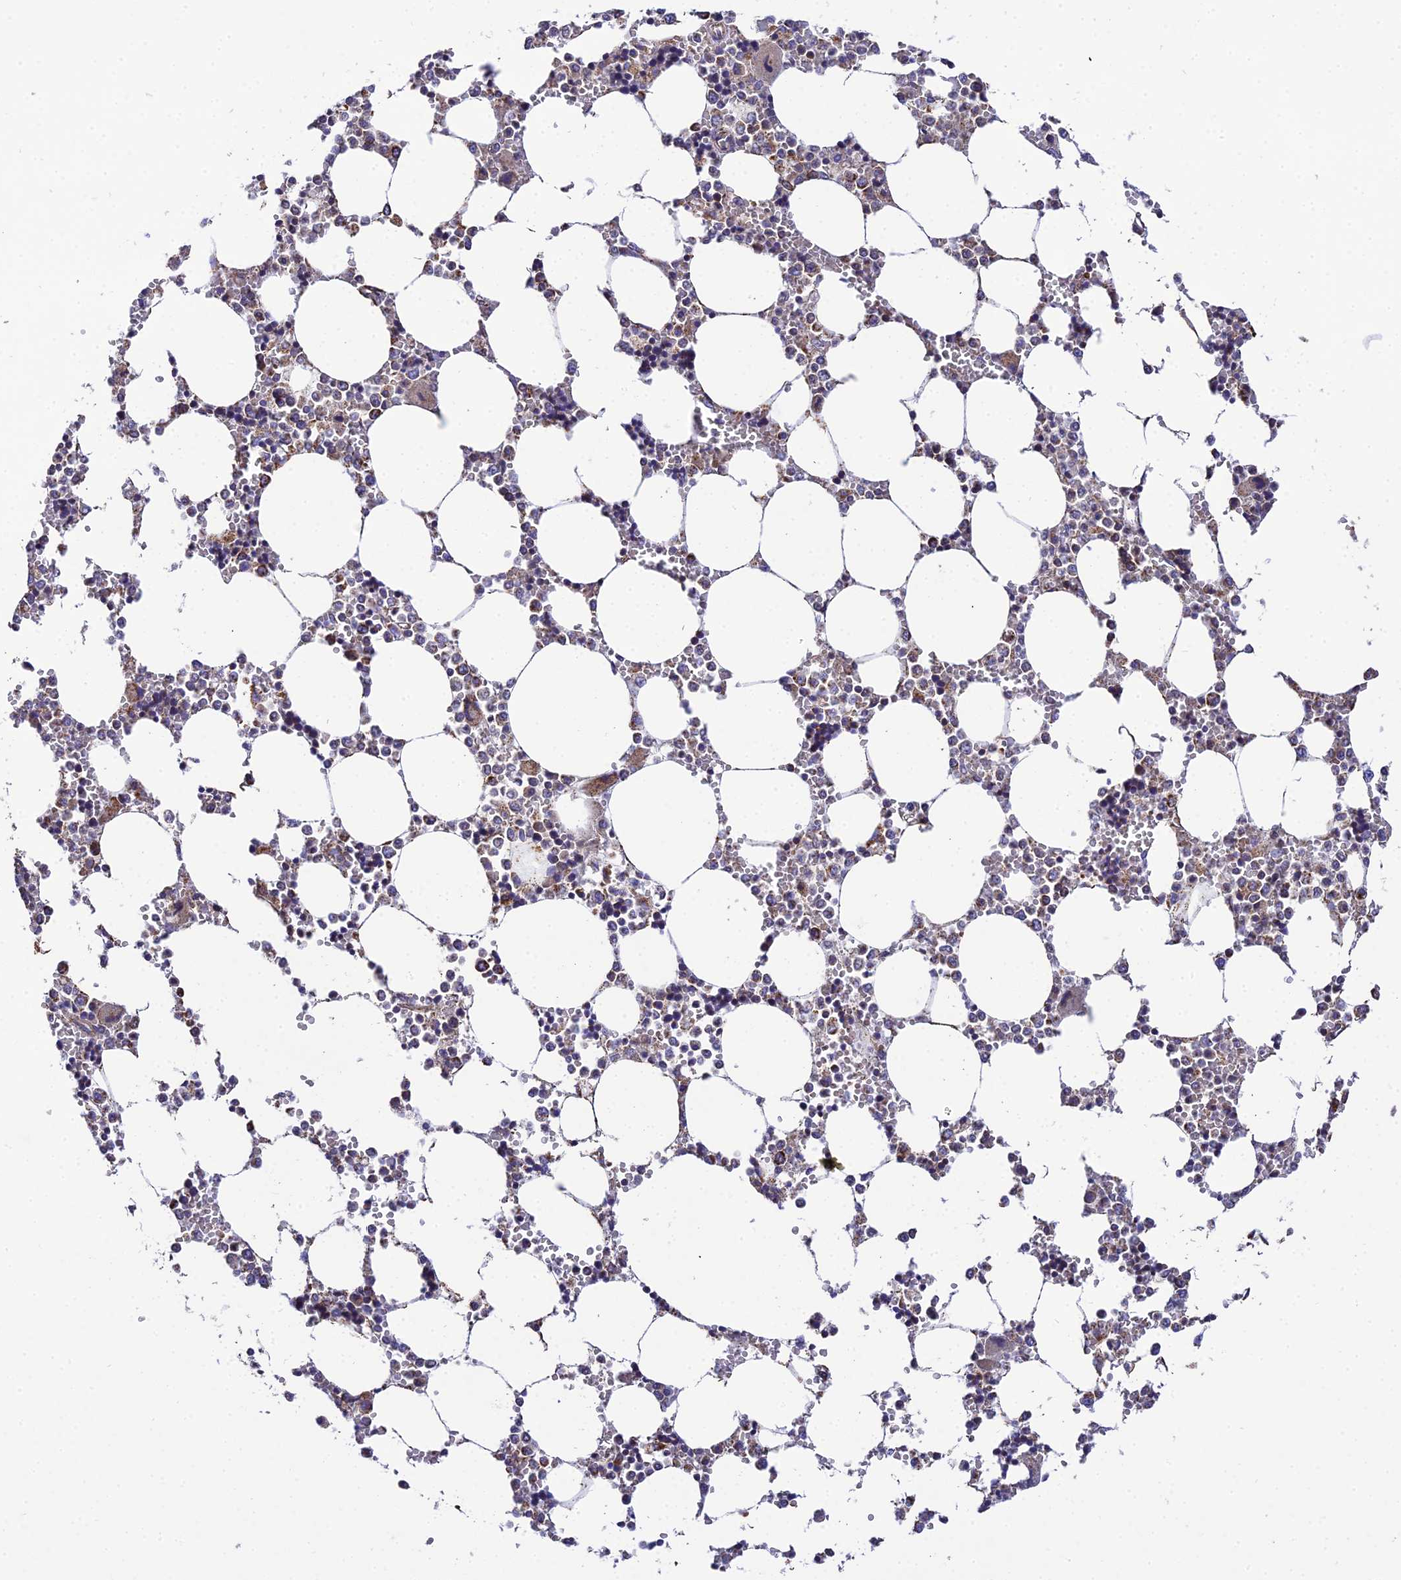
{"staining": {"intensity": "moderate", "quantity": "<25%", "location": "cytoplasmic/membranous"}, "tissue": "bone marrow", "cell_type": "Hematopoietic cells", "image_type": "normal", "snomed": [{"axis": "morphology", "description": "Normal tissue, NOS"}, {"axis": "topography", "description": "Bone marrow"}], "caption": "Moderate cytoplasmic/membranous positivity is appreciated in about <25% of hematopoietic cells in benign bone marrow. Immunohistochemistry (ihc) stains the protein in brown and the nuclei are stained blue.", "gene": "NIPSNAP3A", "patient": {"sex": "male", "age": 64}}